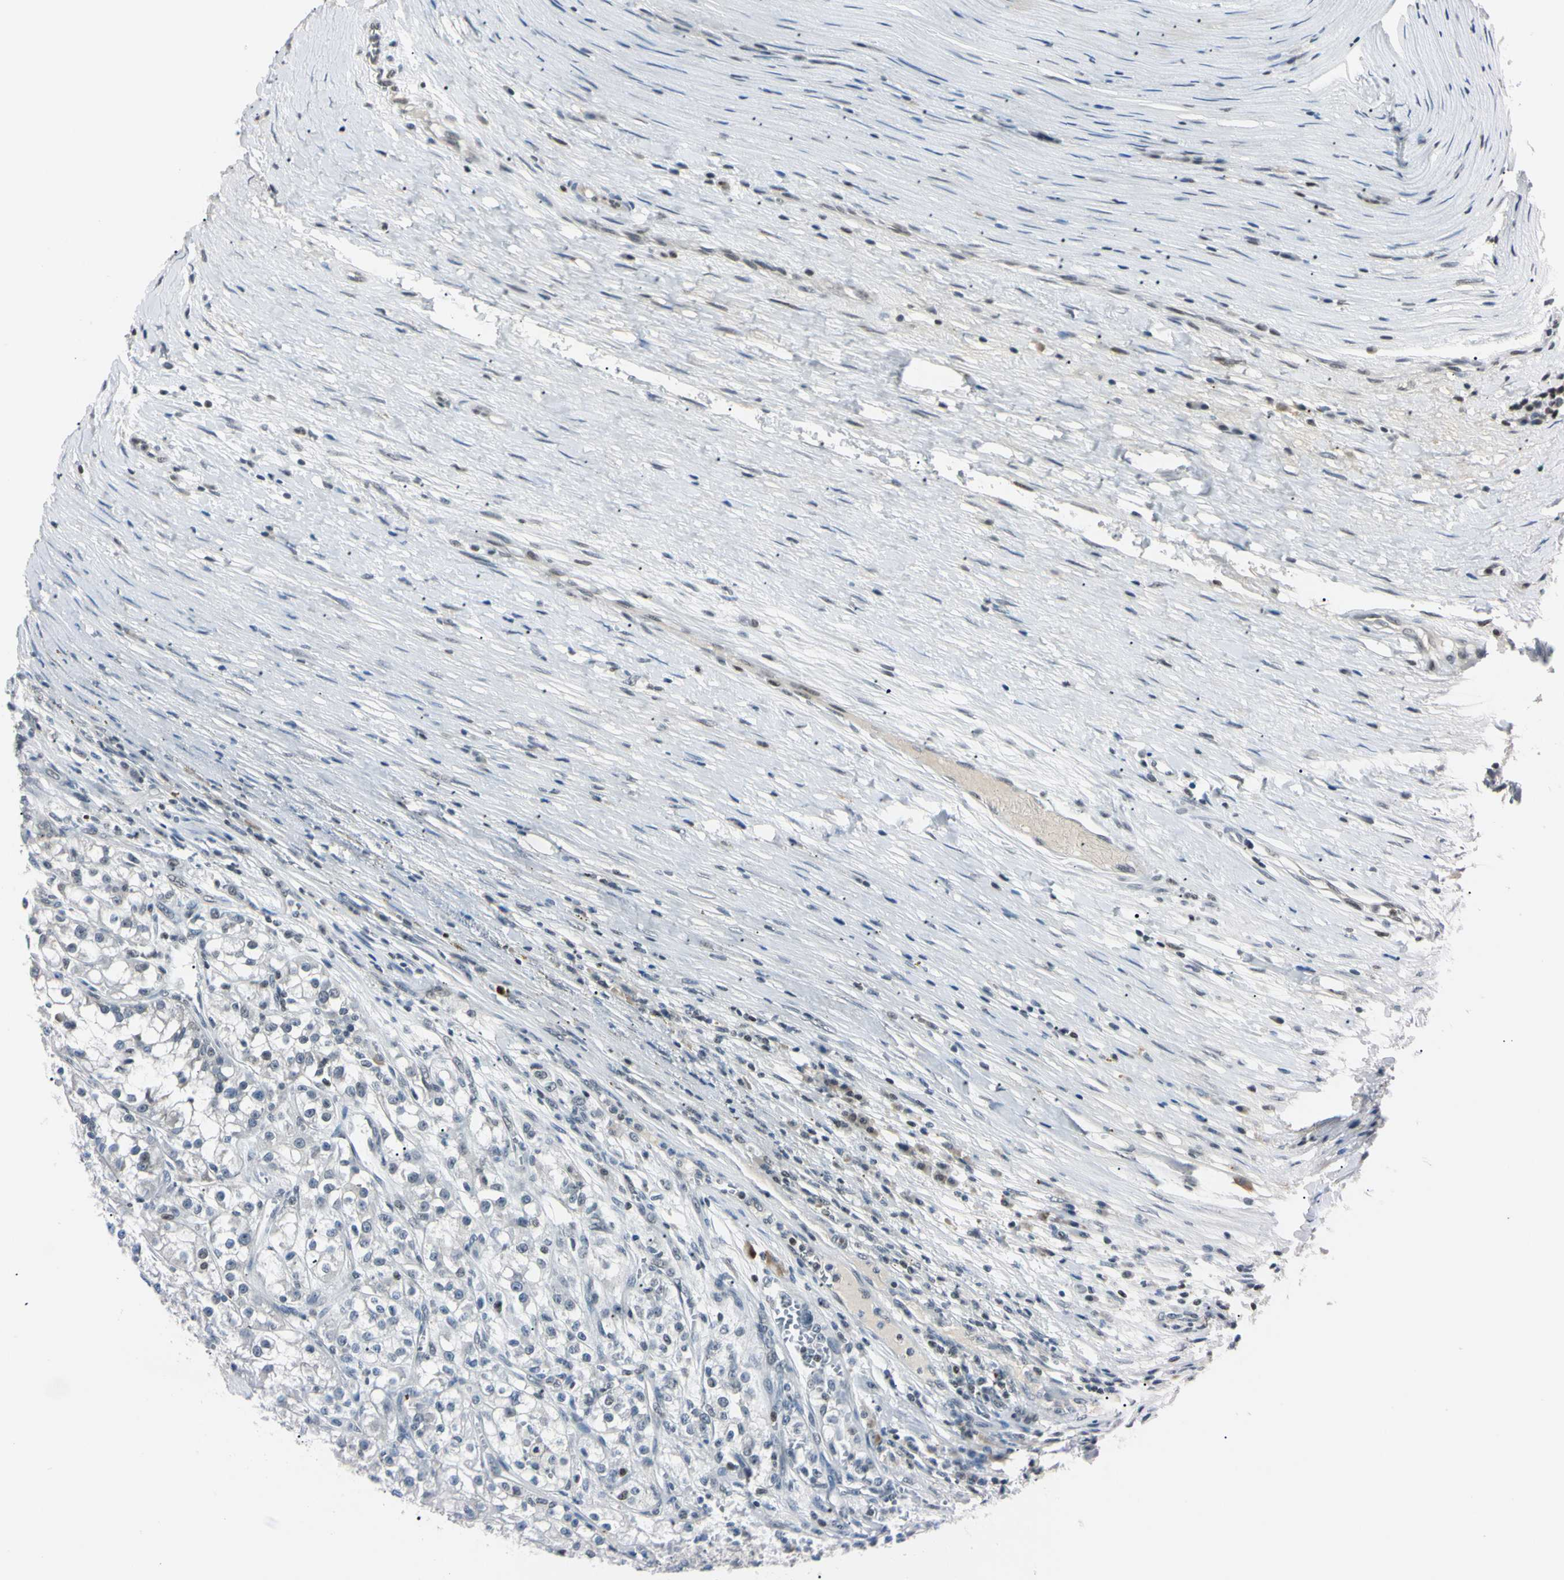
{"staining": {"intensity": "negative", "quantity": "none", "location": "none"}, "tissue": "renal cancer", "cell_type": "Tumor cells", "image_type": "cancer", "snomed": [{"axis": "morphology", "description": "Adenocarcinoma, NOS"}, {"axis": "topography", "description": "Kidney"}], "caption": "This is a histopathology image of immunohistochemistry (IHC) staining of renal adenocarcinoma, which shows no expression in tumor cells.", "gene": "C1orf174", "patient": {"sex": "female", "age": 52}}